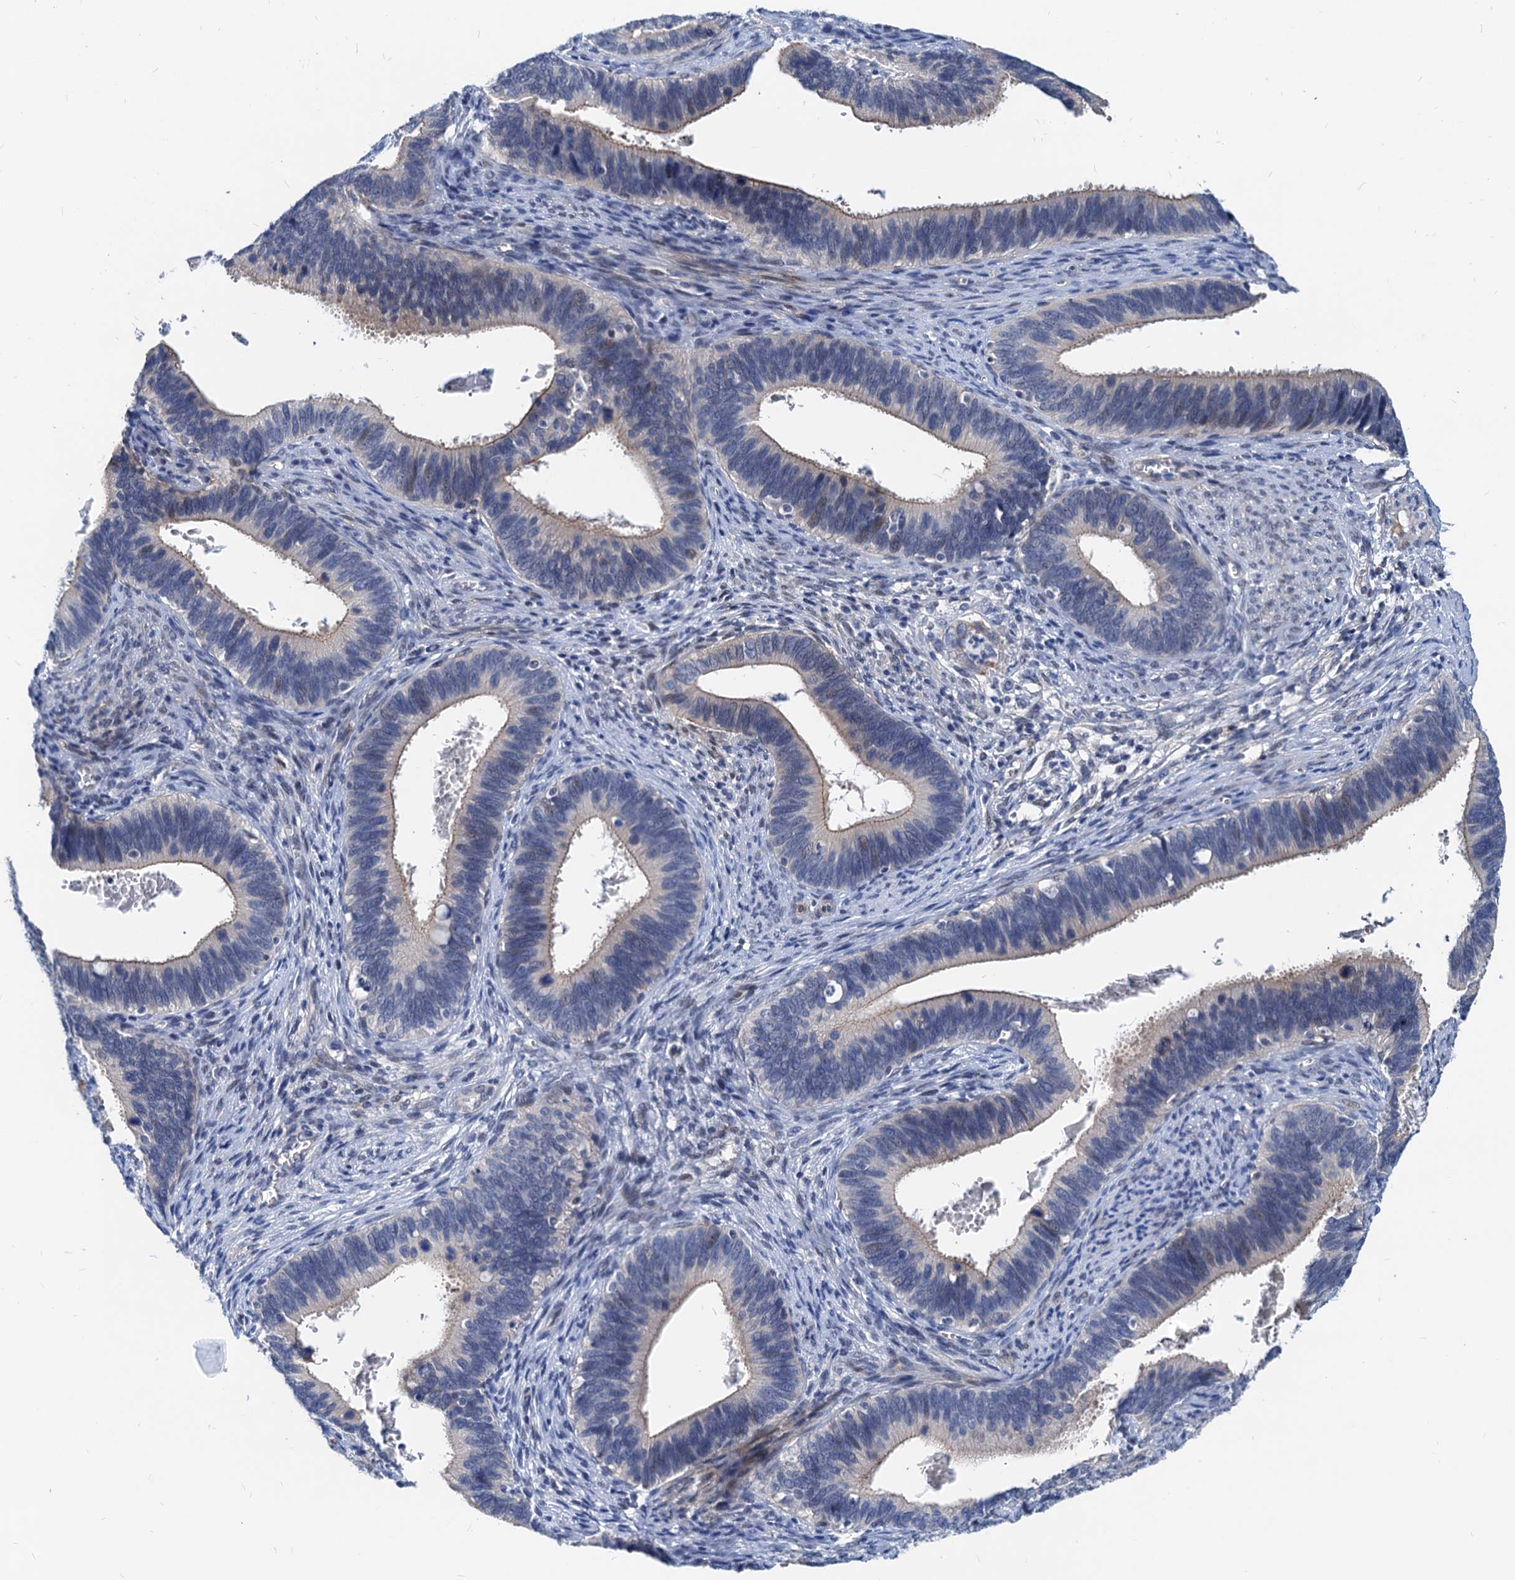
{"staining": {"intensity": "negative", "quantity": "none", "location": "none"}, "tissue": "cervical cancer", "cell_type": "Tumor cells", "image_type": "cancer", "snomed": [{"axis": "morphology", "description": "Adenocarcinoma, NOS"}, {"axis": "topography", "description": "Cervix"}], "caption": "The histopathology image shows no significant expression in tumor cells of cervical adenocarcinoma.", "gene": "HSF2", "patient": {"sex": "female", "age": 42}}